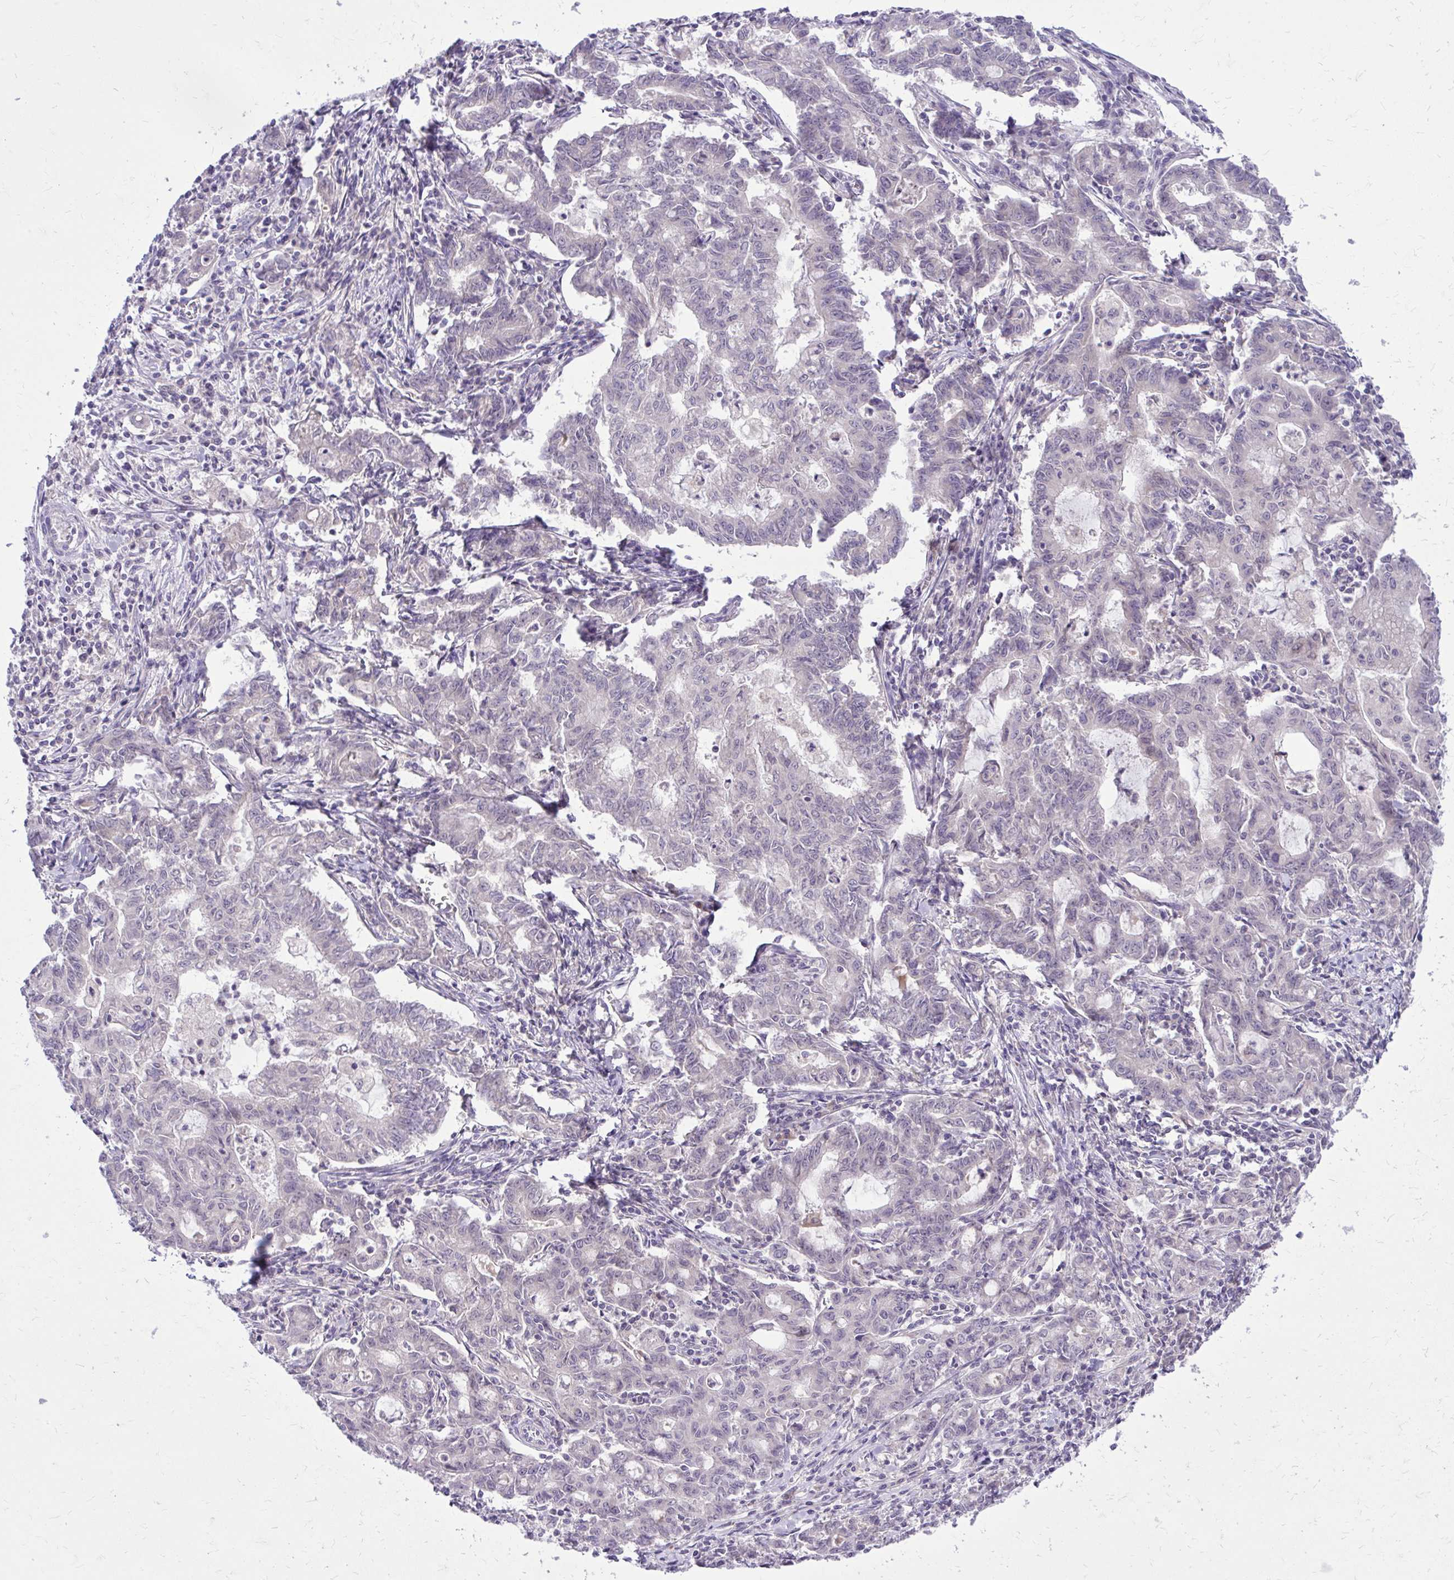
{"staining": {"intensity": "negative", "quantity": "none", "location": "none"}, "tissue": "stomach cancer", "cell_type": "Tumor cells", "image_type": "cancer", "snomed": [{"axis": "morphology", "description": "Adenocarcinoma, NOS"}, {"axis": "topography", "description": "Stomach, upper"}], "caption": "High power microscopy image of an immunohistochemistry histopathology image of stomach cancer, revealing no significant expression in tumor cells.", "gene": "DPY19L1", "patient": {"sex": "female", "age": 79}}